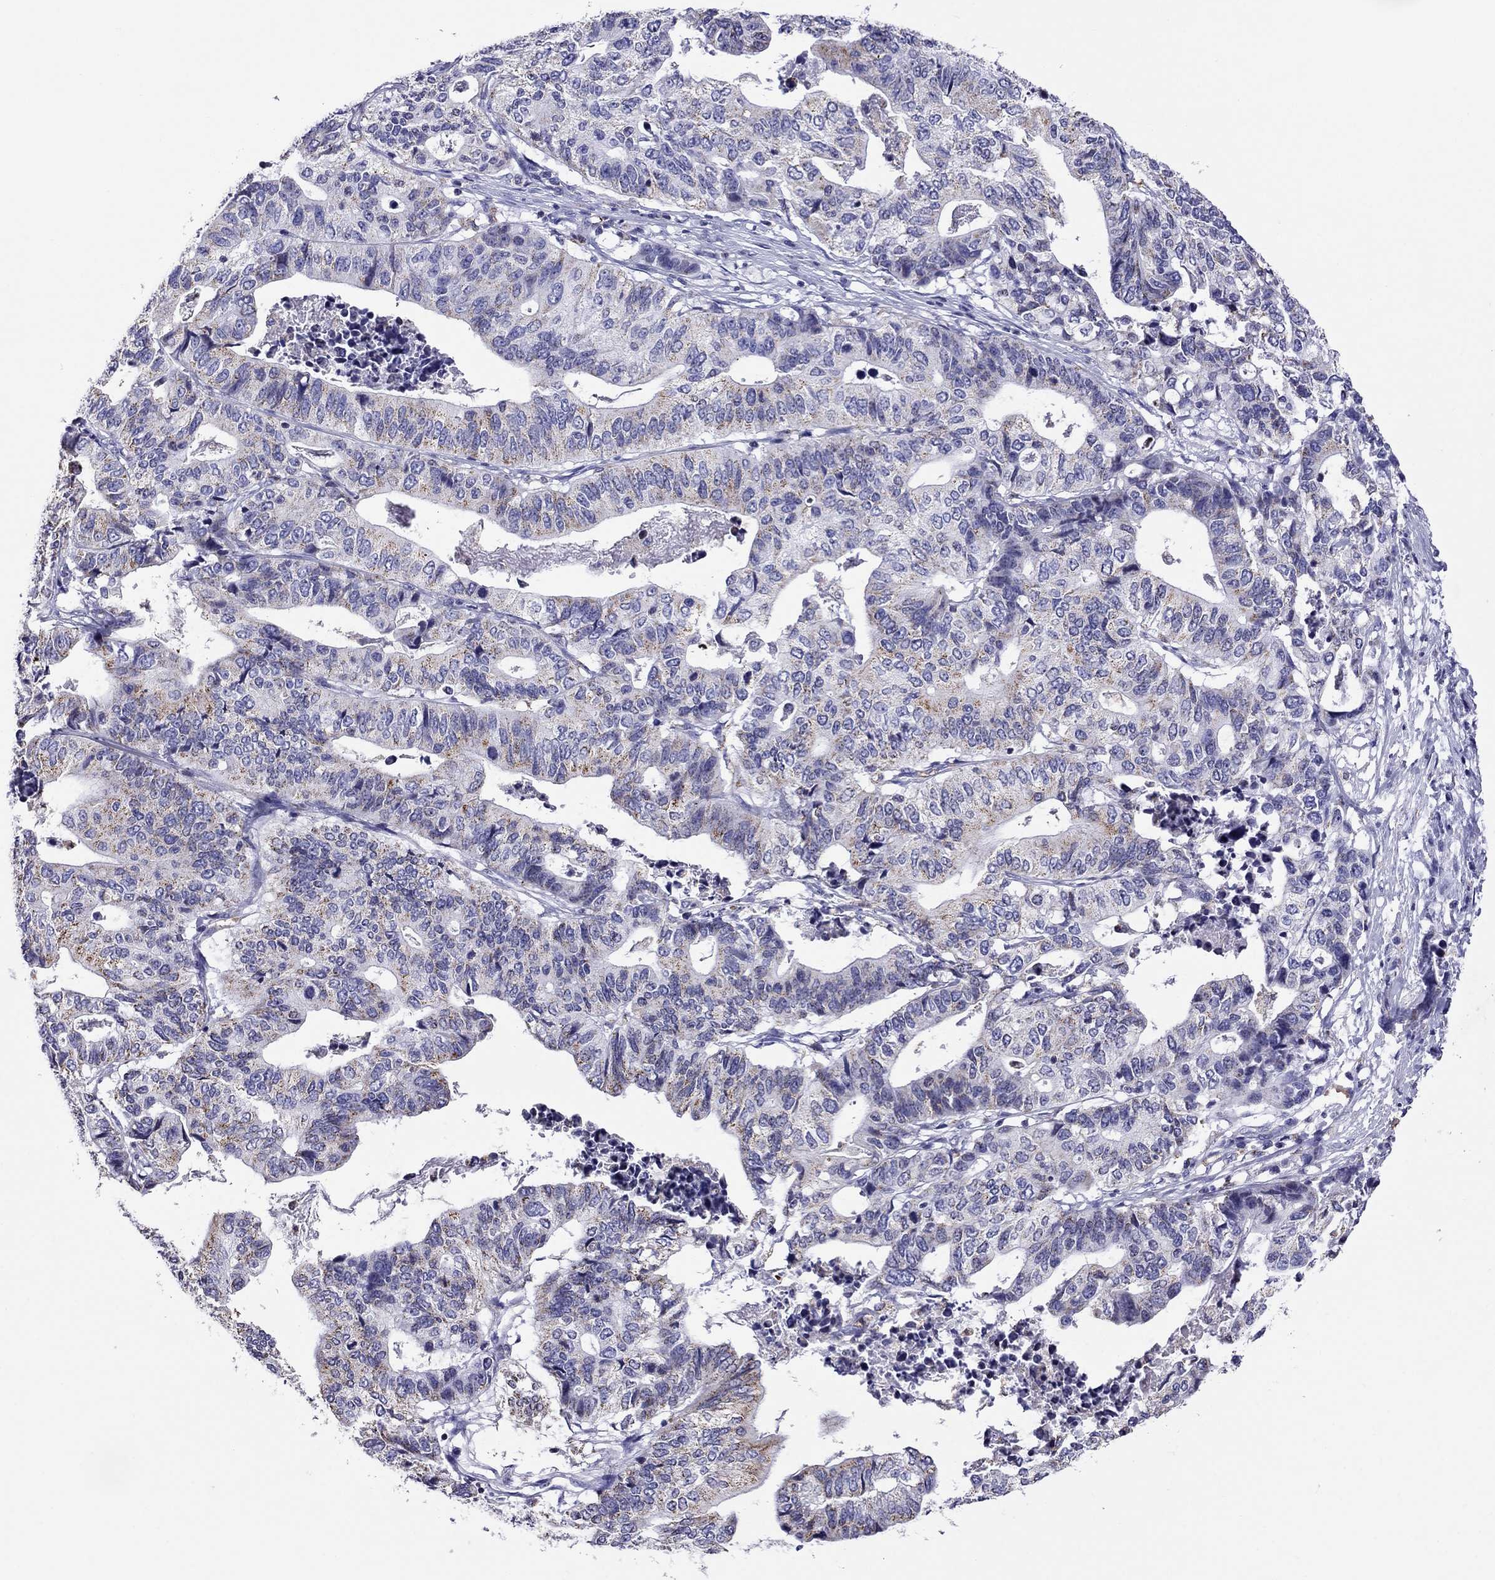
{"staining": {"intensity": "weak", "quantity": "<25%", "location": "cytoplasmic/membranous"}, "tissue": "stomach cancer", "cell_type": "Tumor cells", "image_type": "cancer", "snomed": [{"axis": "morphology", "description": "Adenocarcinoma, NOS"}, {"axis": "topography", "description": "Stomach, upper"}], "caption": "Protein analysis of stomach adenocarcinoma demonstrates no significant expression in tumor cells.", "gene": "SCG2", "patient": {"sex": "female", "age": 67}}